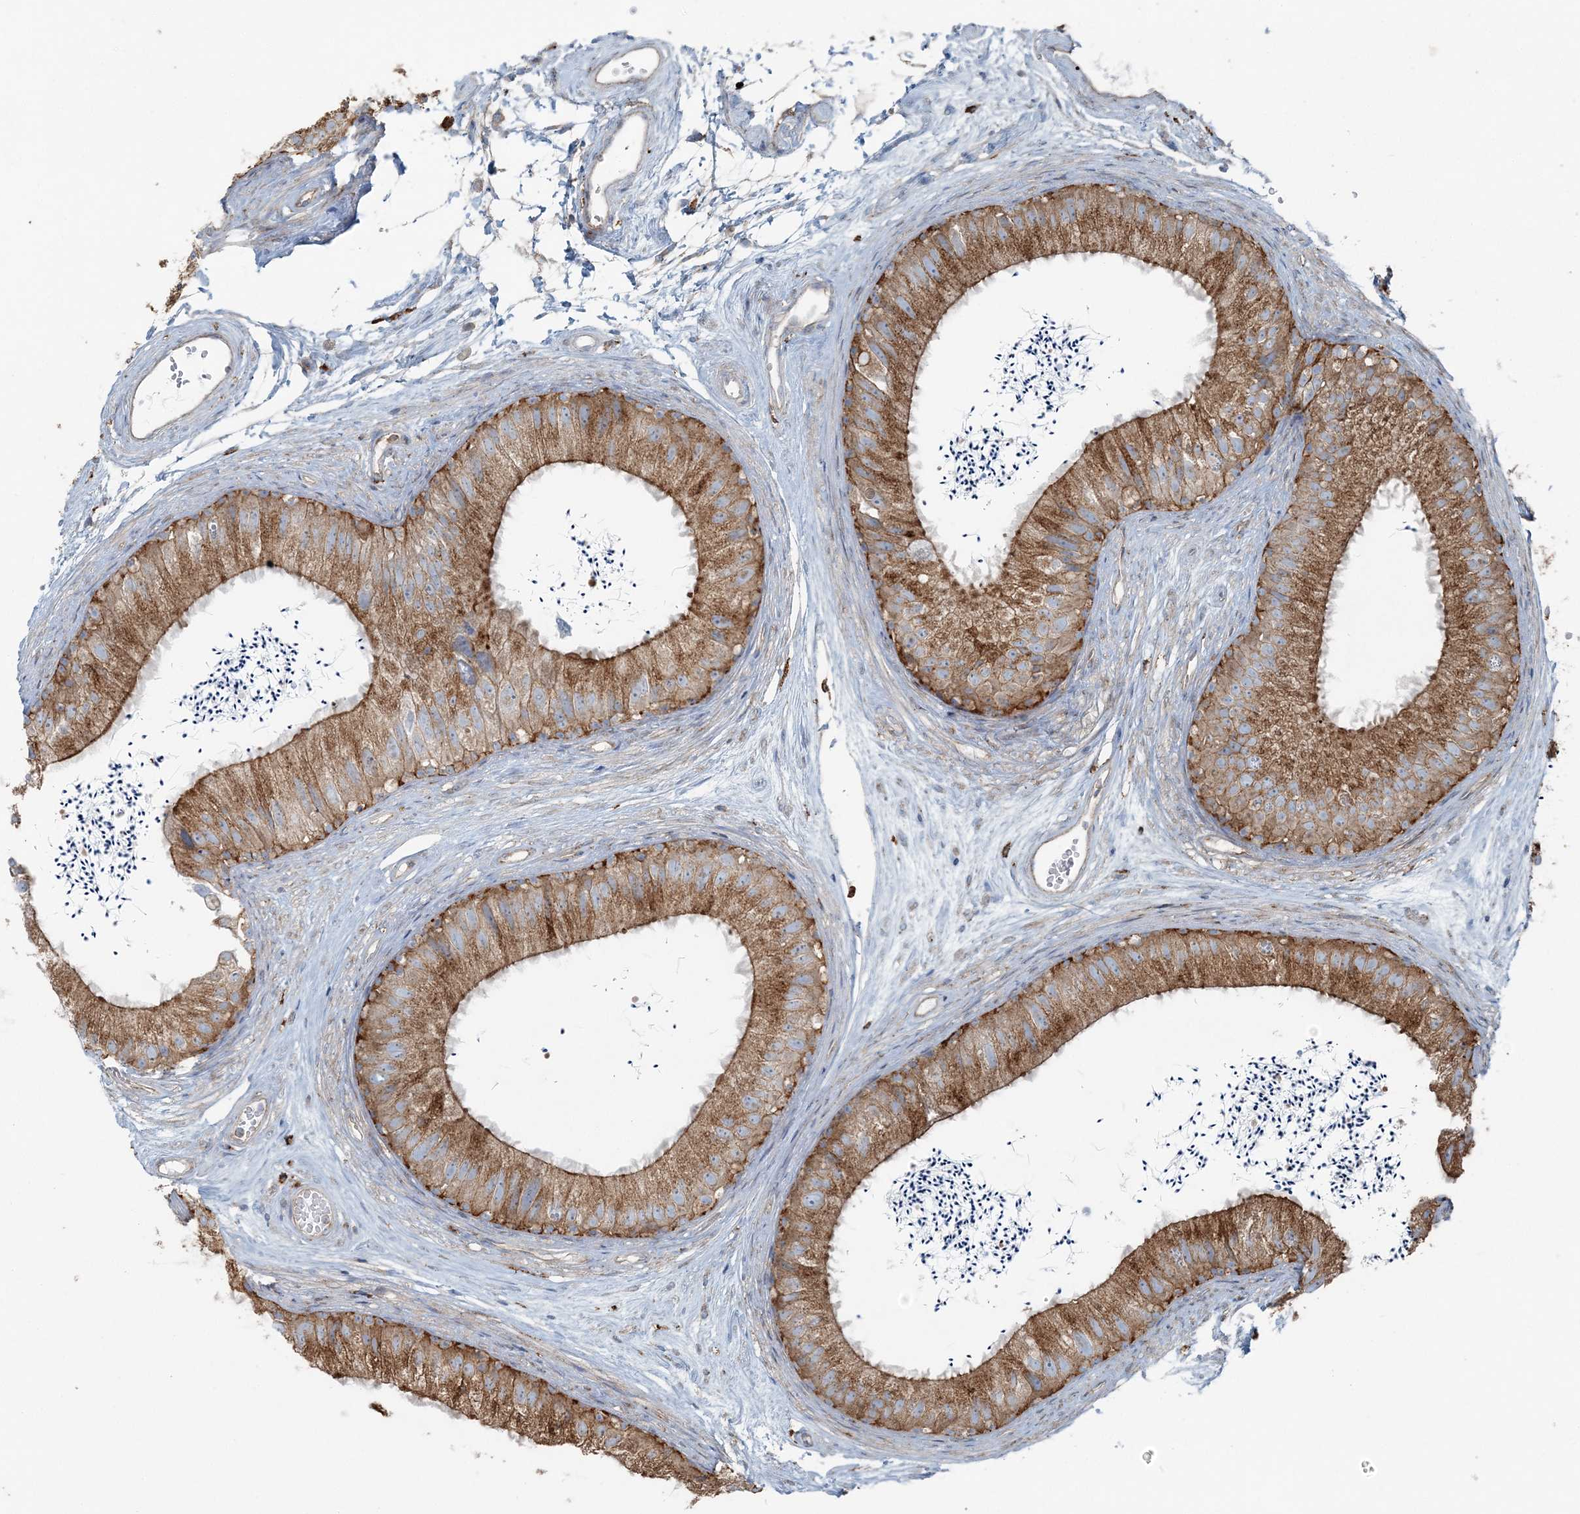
{"staining": {"intensity": "strong", "quantity": ">75%", "location": "cytoplasmic/membranous"}, "tissue": "epididymis", "cell_type": "Glandular cells", "image_type": "normal", "snomed": [{"axis": "morphology", "description": "Normal tissue, NOS"}, {"axis": "topography", "description": "Epididymis"}], "caption": "Immunohistochemistry (IHC) of benign epididymis exhibits high levels of strong cytoplasmic/membranous expression in approximately >75% of glandular cells.", "gene": "SNX2", "patient": {"sex": "male", "age": 77}}